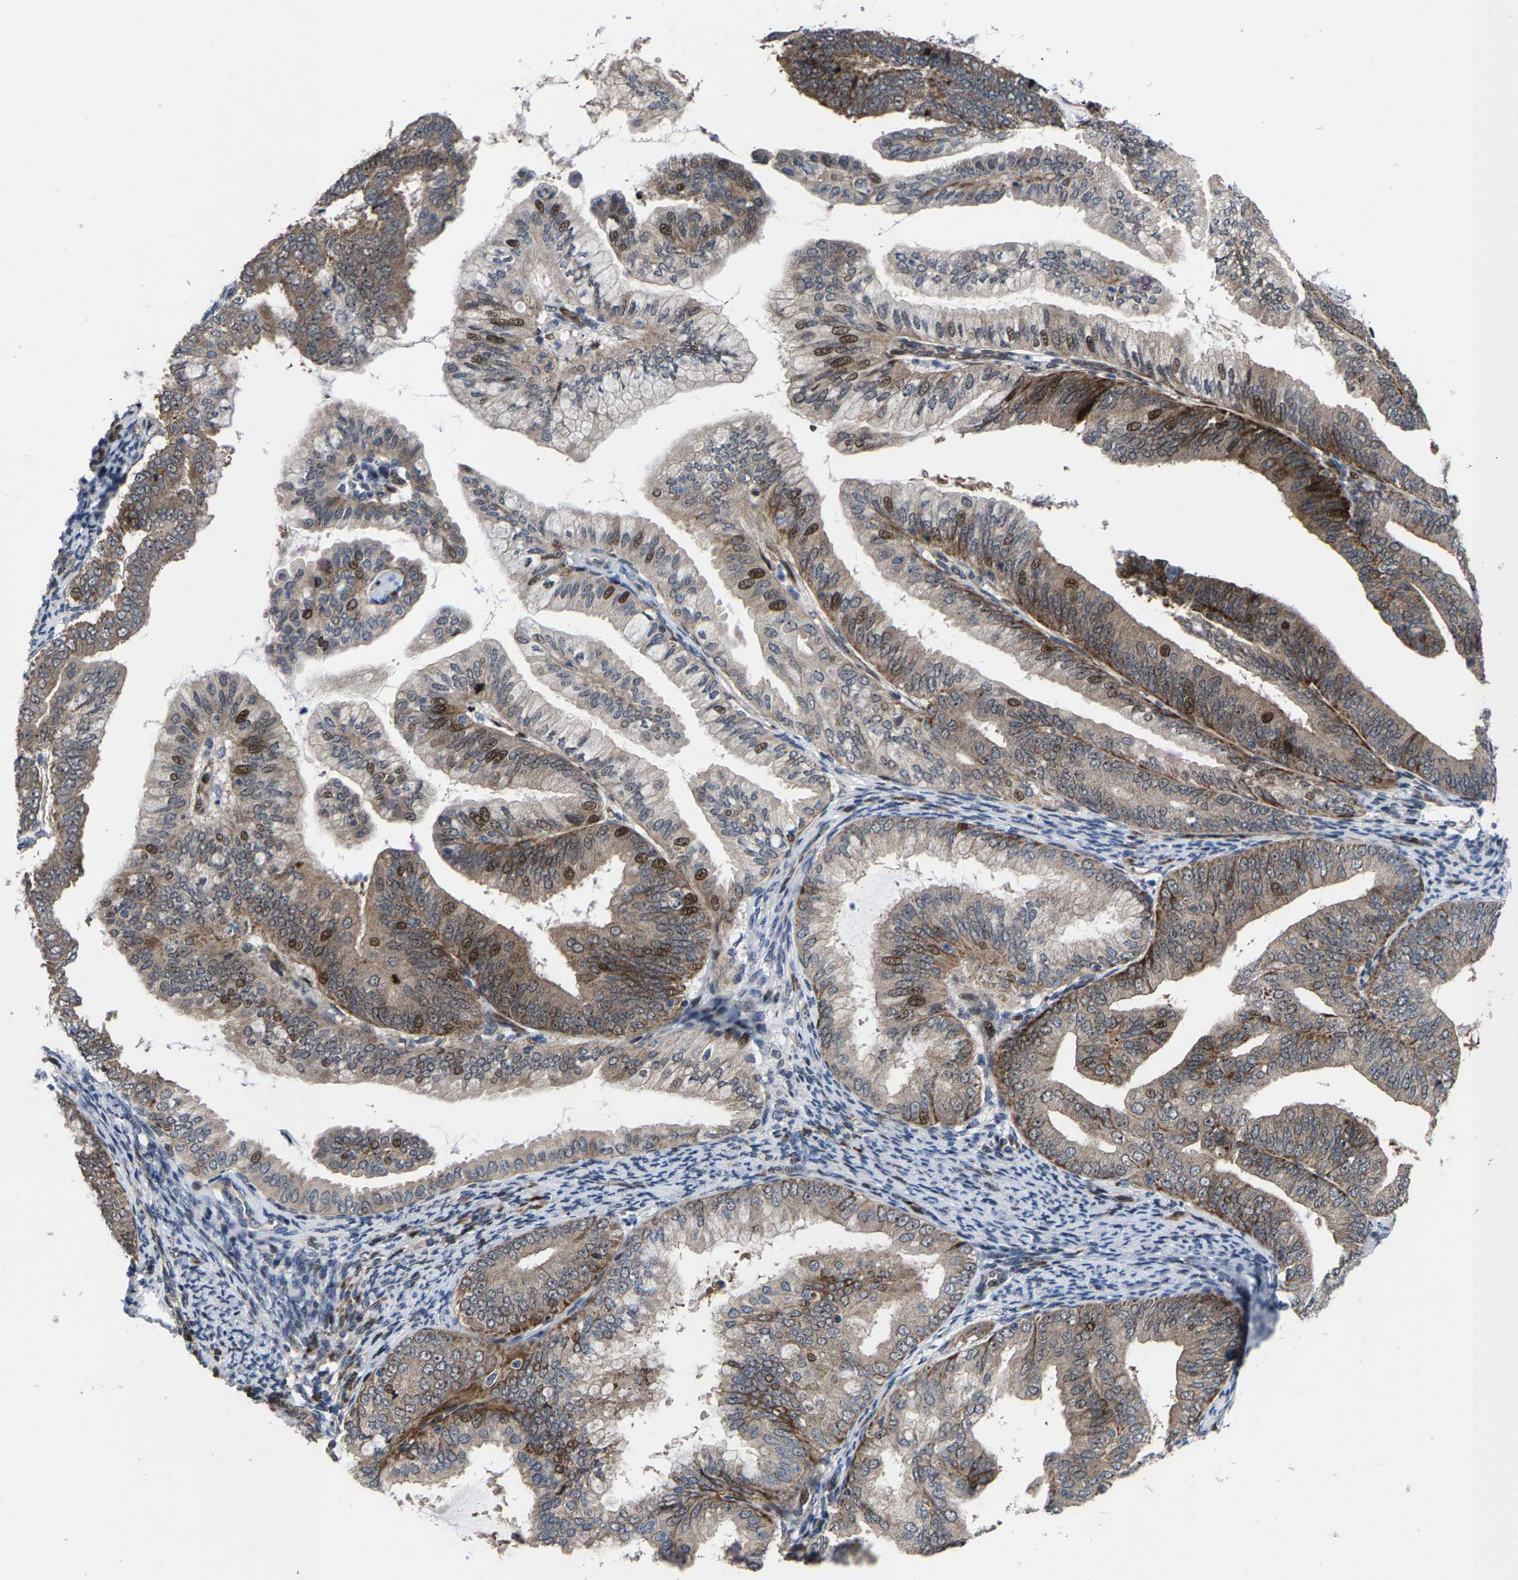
{"staining": {"intensity": "moderate", "quantity": "25%-75%", "location": "cytoplasmic/membranous,nuclear"}, "tissue": "endometrial cancer", "cell_type": "Tumor cells", "image_type": "cancer", "snomed": [{"axis": "morphology", "description": "Adenocarcinoma, NOS"}, {"axis": "topography", "description": "Endometrium"}], "caption": "About 25%-75% of tumor cells in adenocarcinoma (endometrial) exhibit moderate cytoplasmic/membranous and nuclear protein positivity as visualized by brown immunohistochemical staining.", "gene": "HAUS6", "patient": {"sex": "female", "age": 63}}